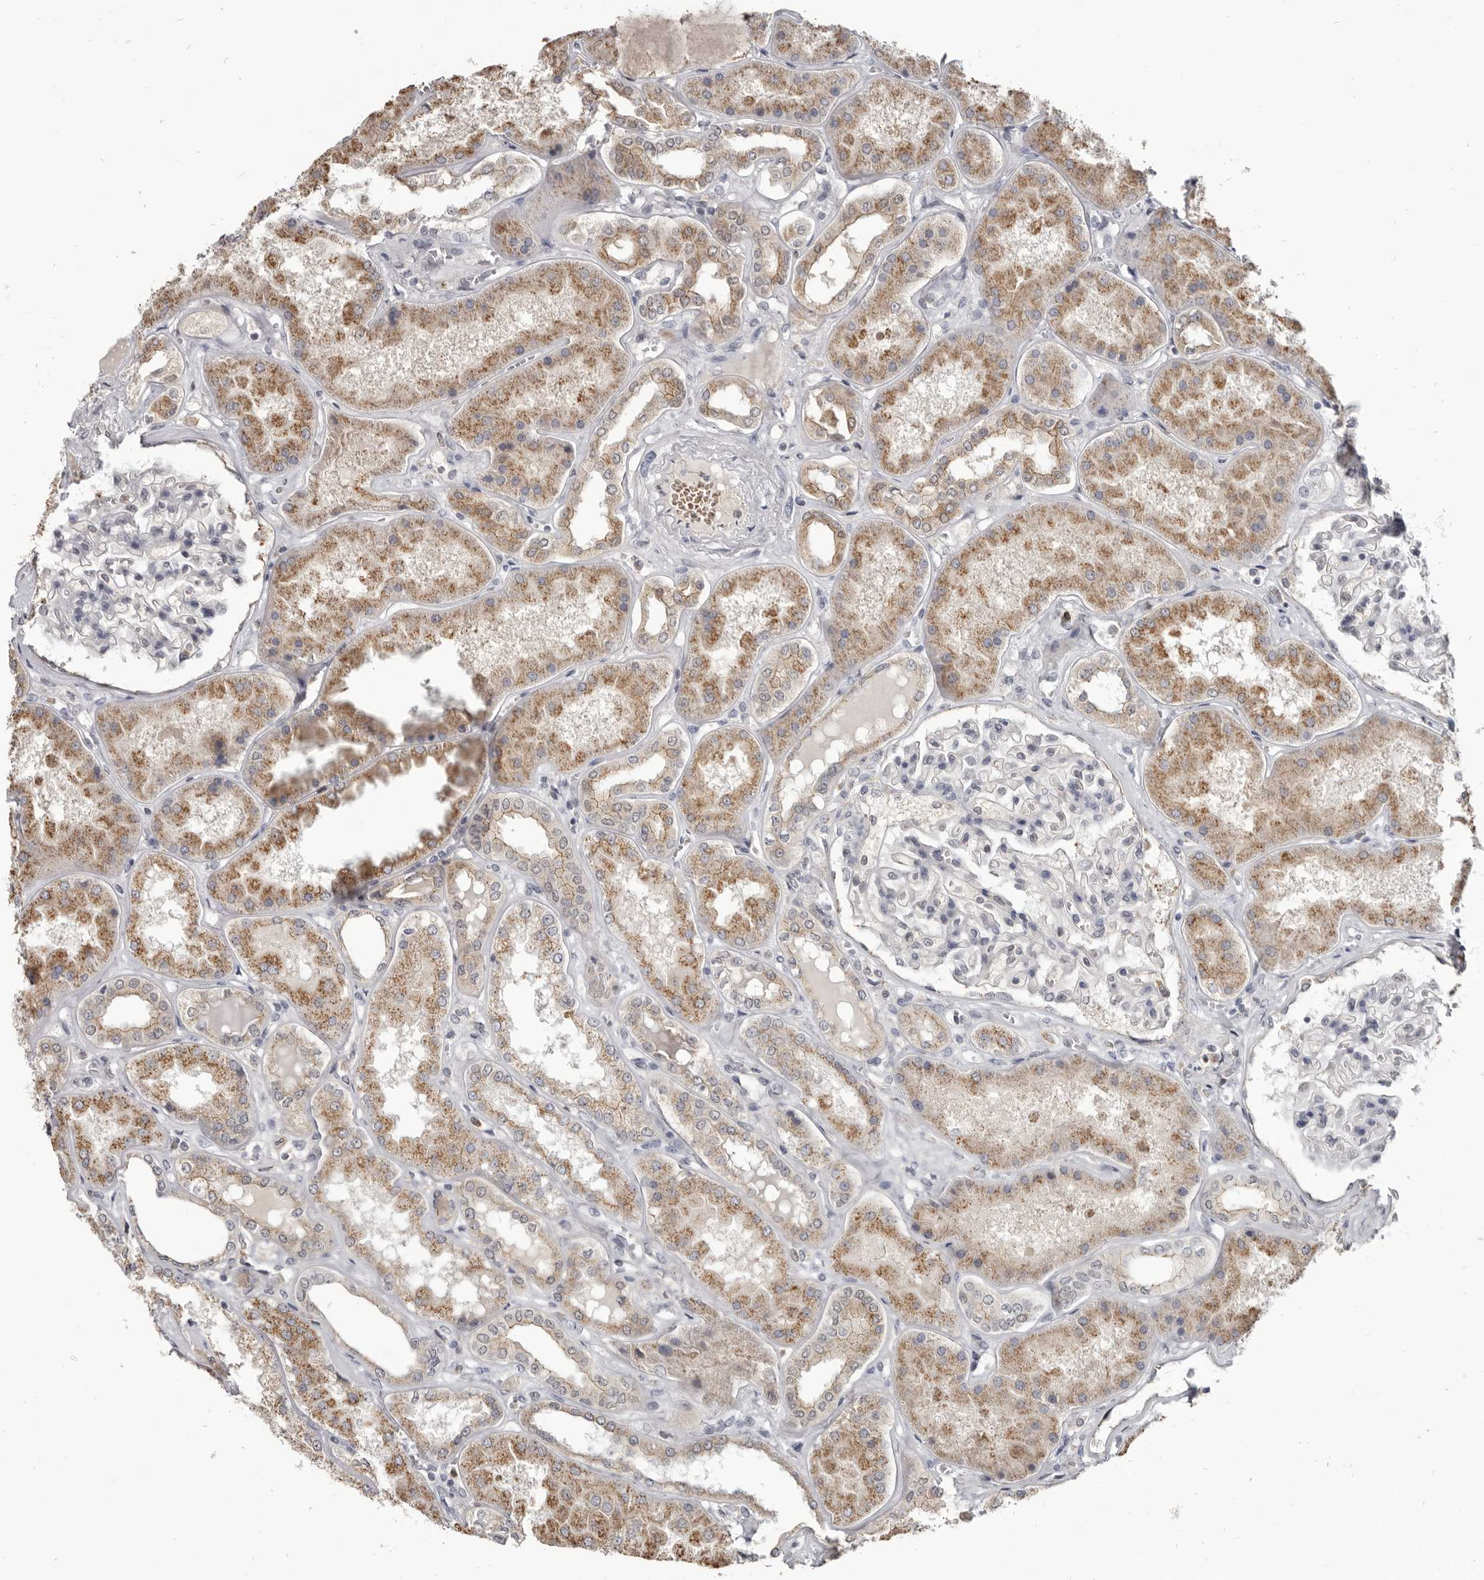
{"staining": {"intensity": "negative", "quantity": "none", "location": "none"}, "tissue": "kidney", "cell_type": "Cells in glomeruli", "image_type": "normal", "snomed": [{"axis": "morphology", "description": "Normal tissue, NOS"}, {"axis": "topography", "description": "Kidney"}], "caption": "Immunohistochemical staining of benign kidney reveals no significant staining in cells in glomeruli.", "gene": "CGN", "patient": {"sex": "female", "age": 56}}